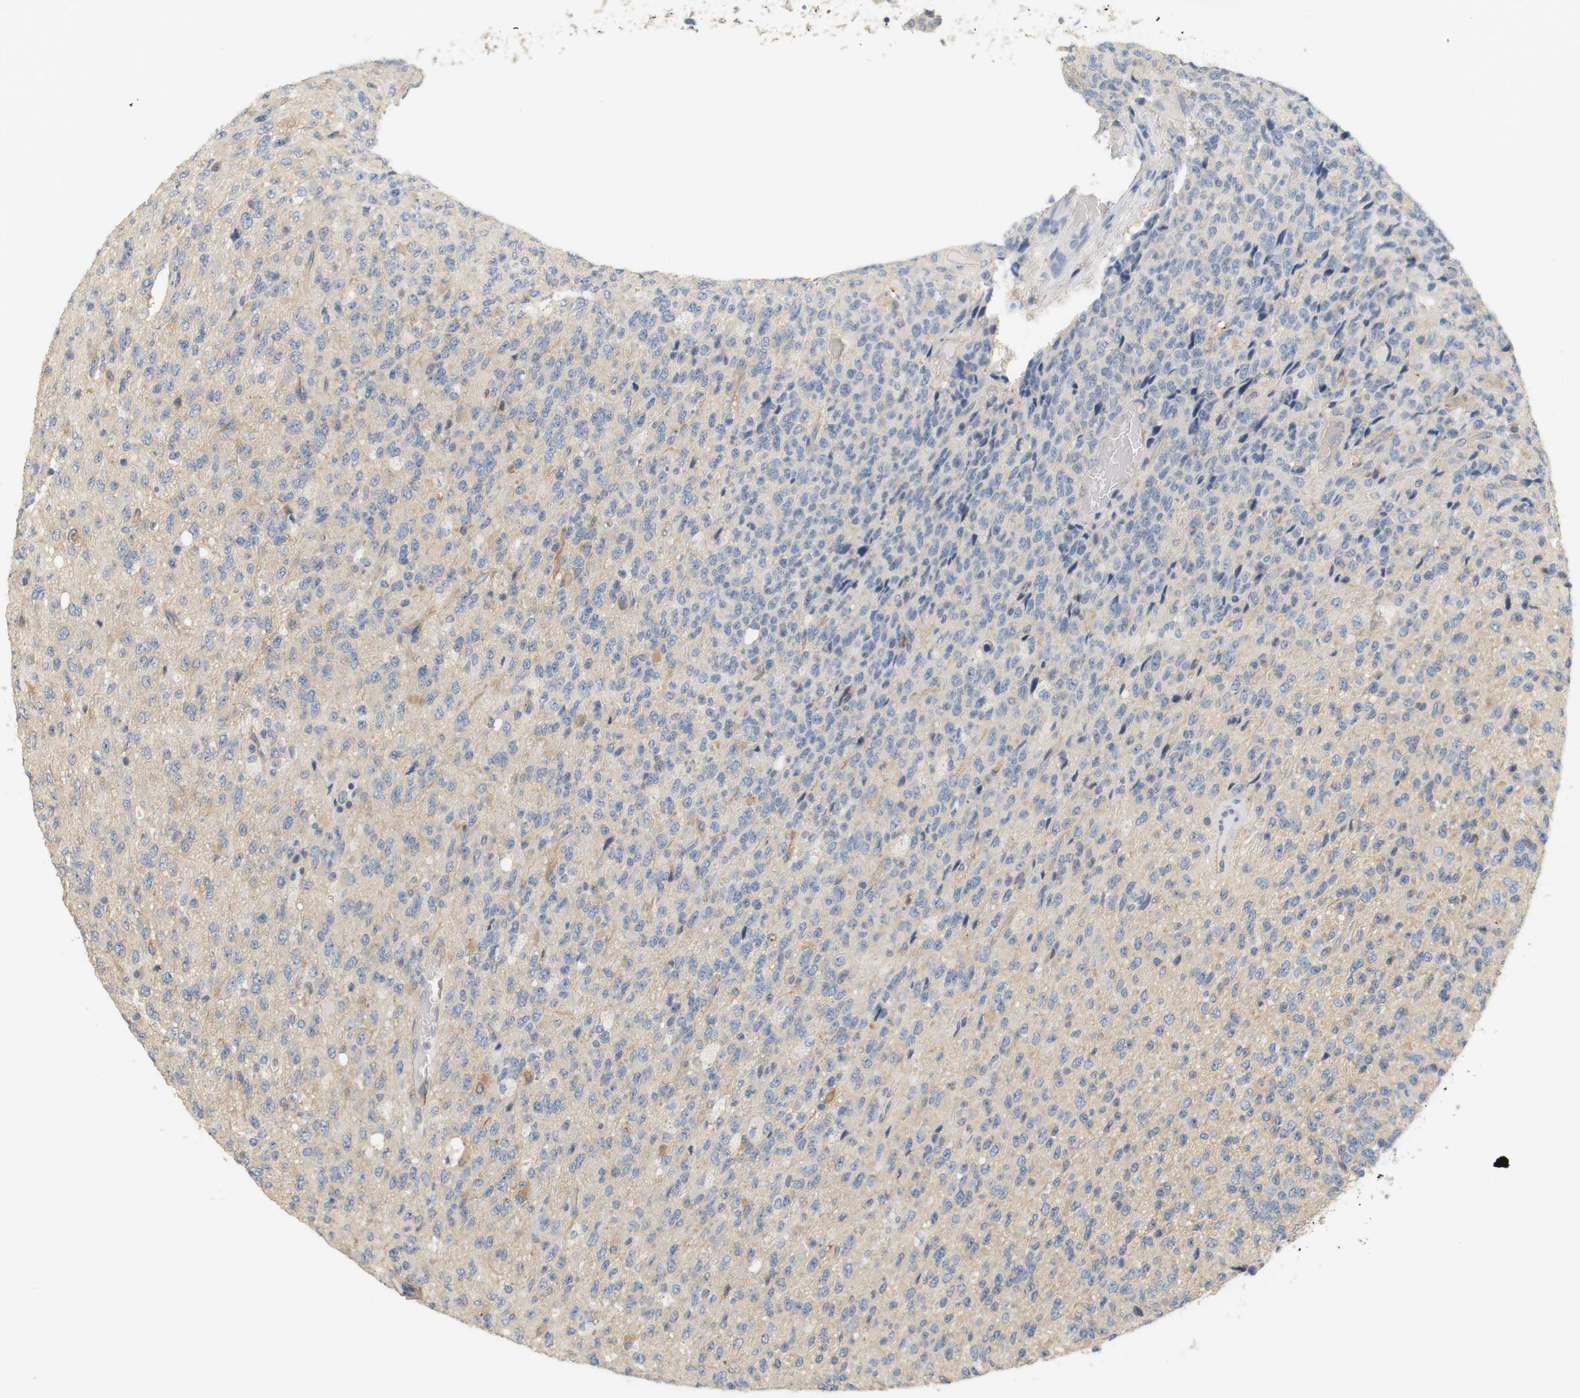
{"staining": {"intensity": "negative", "quantity": "none", "location": "none"}, "tissue": "glioma", "cell_type": "Tumor cells", "image_type": "cancer", "snomed": [{"axis": "morphology", "description": "Glioma, malignant, High grade"}, {"axis": "topography", "description": "pancreas cauda"}], "caption": "Protein analysis of malignant glioma (high-grade) reveals no significant positivity in tumor cells.", "gene": "OSR1", "patient": {"sex": "male", "age": 60}}